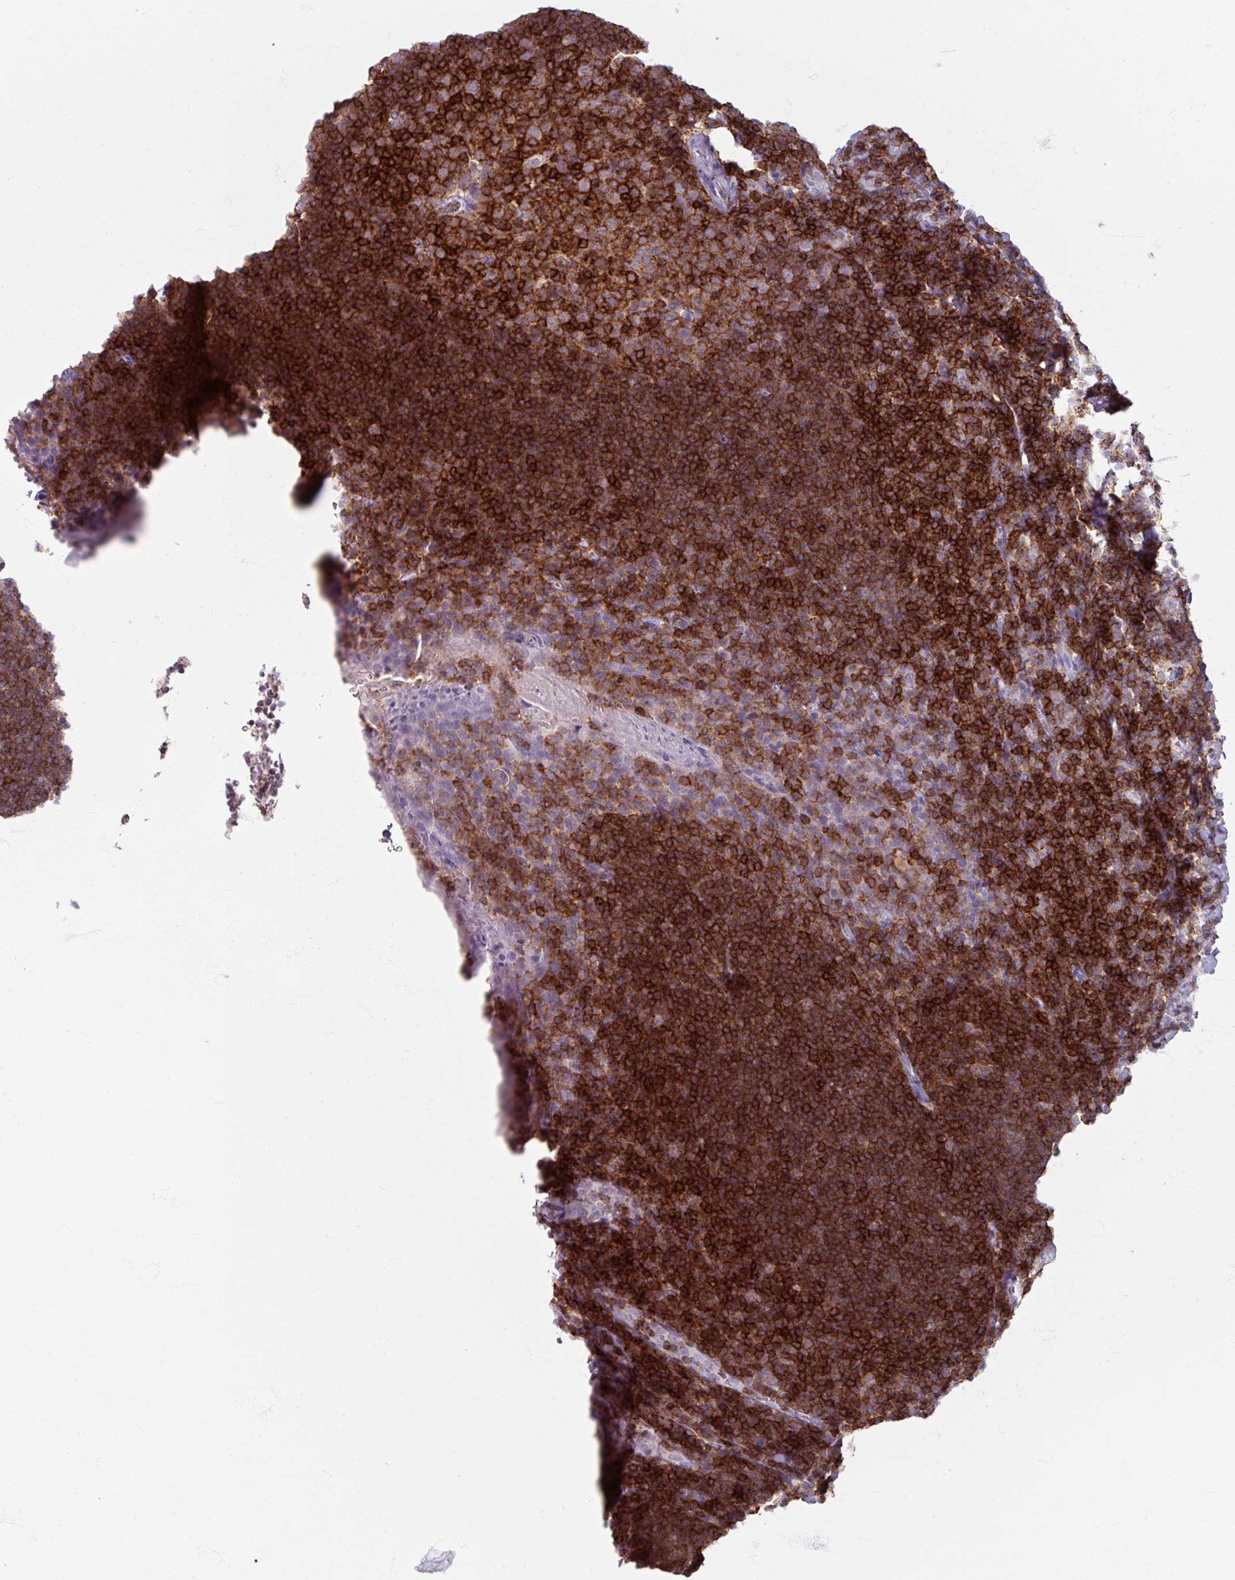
{"staining": {"intensity": "strong", "quantity": ">75%", "location": "cytoplasmic/membranous"}, "tissue": "tonsil", "cell_type": "Germinal center cells", "image_type": "normal", "snomed": [{"axis": "morphology", "description": "Normal tissue, NOS"}, {"axis": "topography", "description": "Tonsil"}], "caption": "High-magnification brightfield microscopy of benign tonsil stained with DAB (brown) and counterstained with hematoxylin (blue). germinal center cells exhibit strong cytoplasmic/membranous positivity is seen in about>75% of cells. (DAB IHC, brown staining for protein, blue staining for nuclei).", "gene": "PTPRC", "patient": {"sex": "male", "age": 27}}